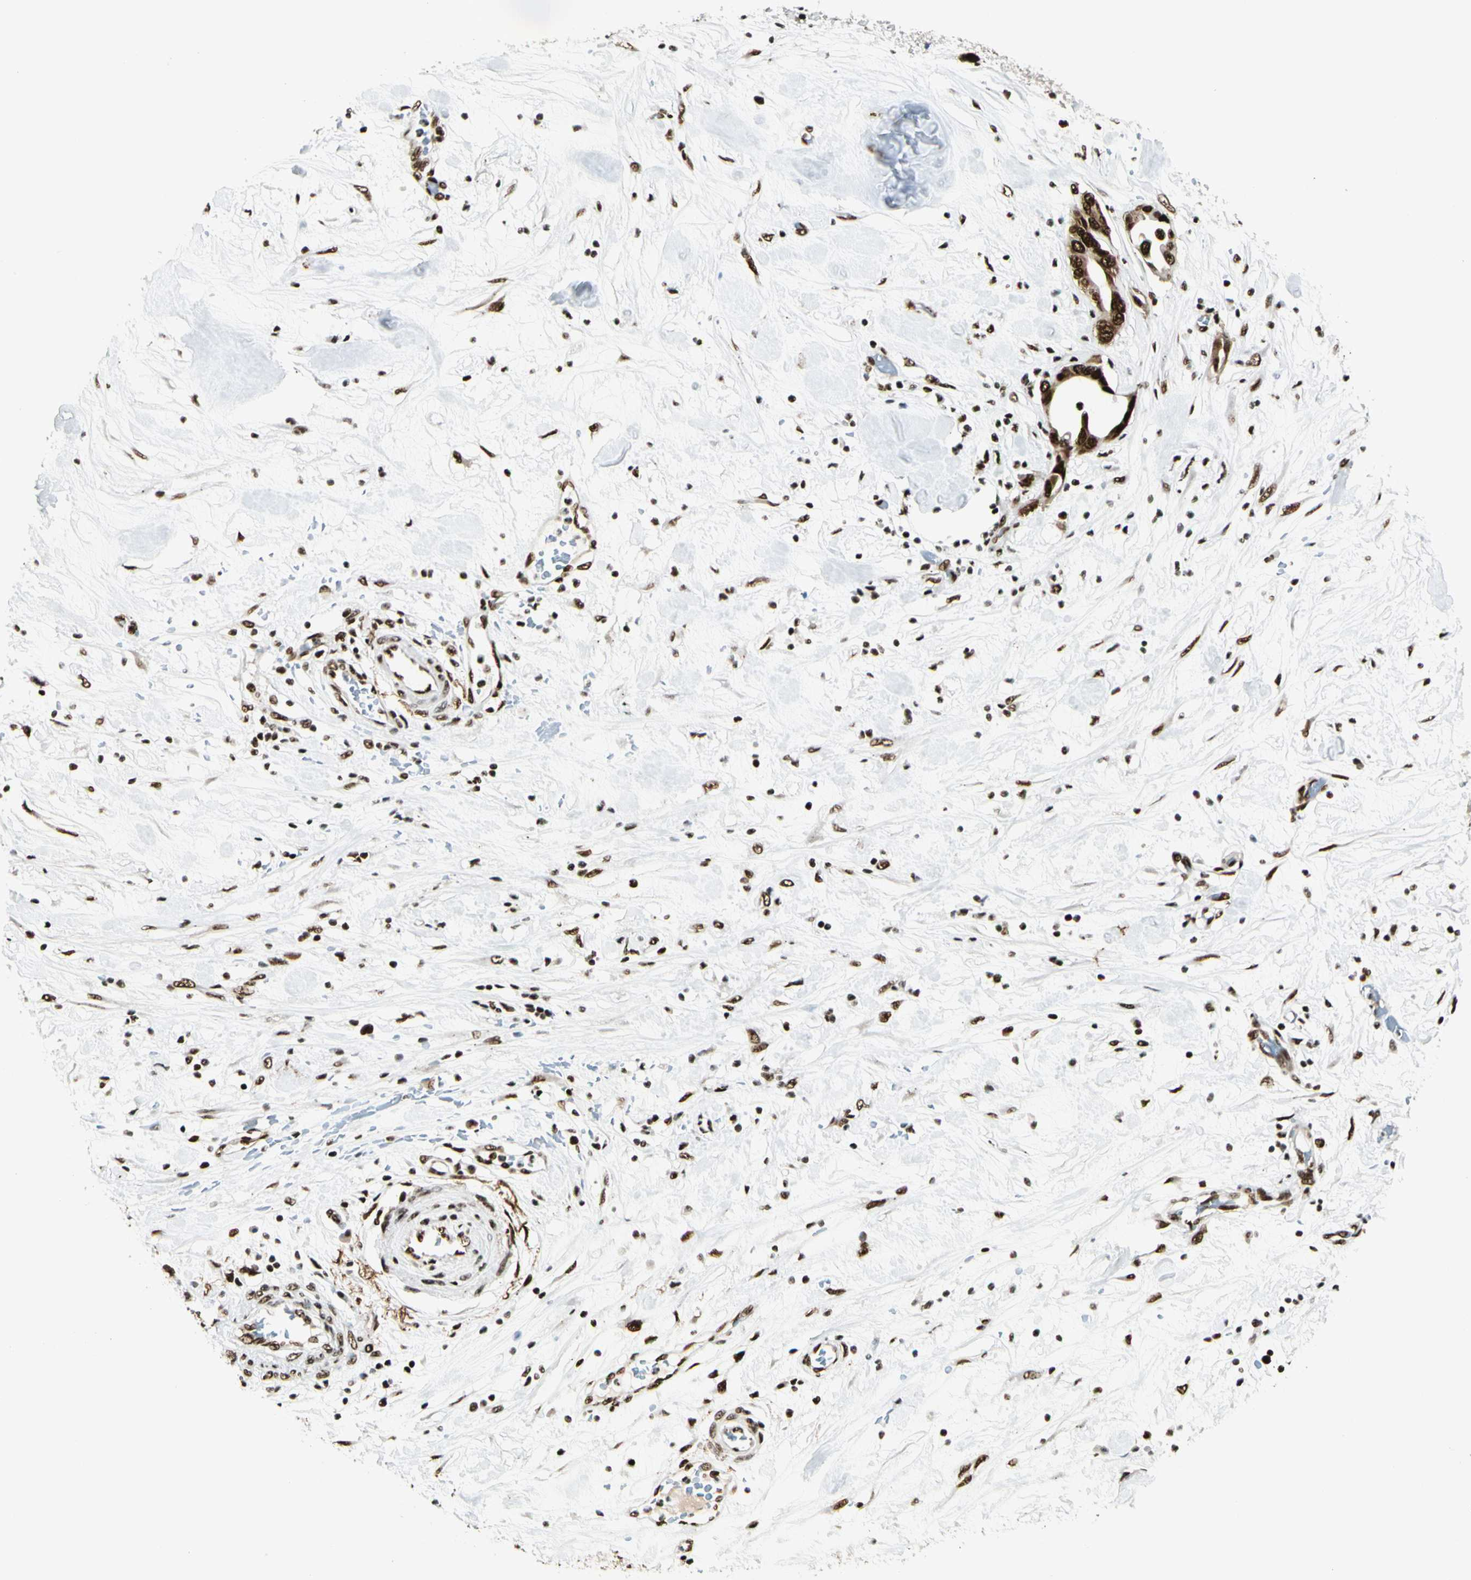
{"staining": {"intensity": "strong", "quantity": ">75%", "location": "cytoplasmic/membranous,nuclear"}, "tissue": "pancreatic cancer", "cell_type": "Tumor cells", "image_type": "cancer", "snomed": [{"axis": "morphology", "description": "Adenocarcinoma, NOS"}, {"axis": "topography", "description": "Pancreas"}], "caption": "Protein expression by immunohistochemistry (IHC) displays strong cytoplasmic/membranous and nuclear staining in approximately >75% of tumor cells in pancreatic cancer (adenocarcinoma). (DAB = brown stain, brightfield microscopy at high magnification).", "gene": "FUS", "patient": {"sex": "female", "age": 57}}